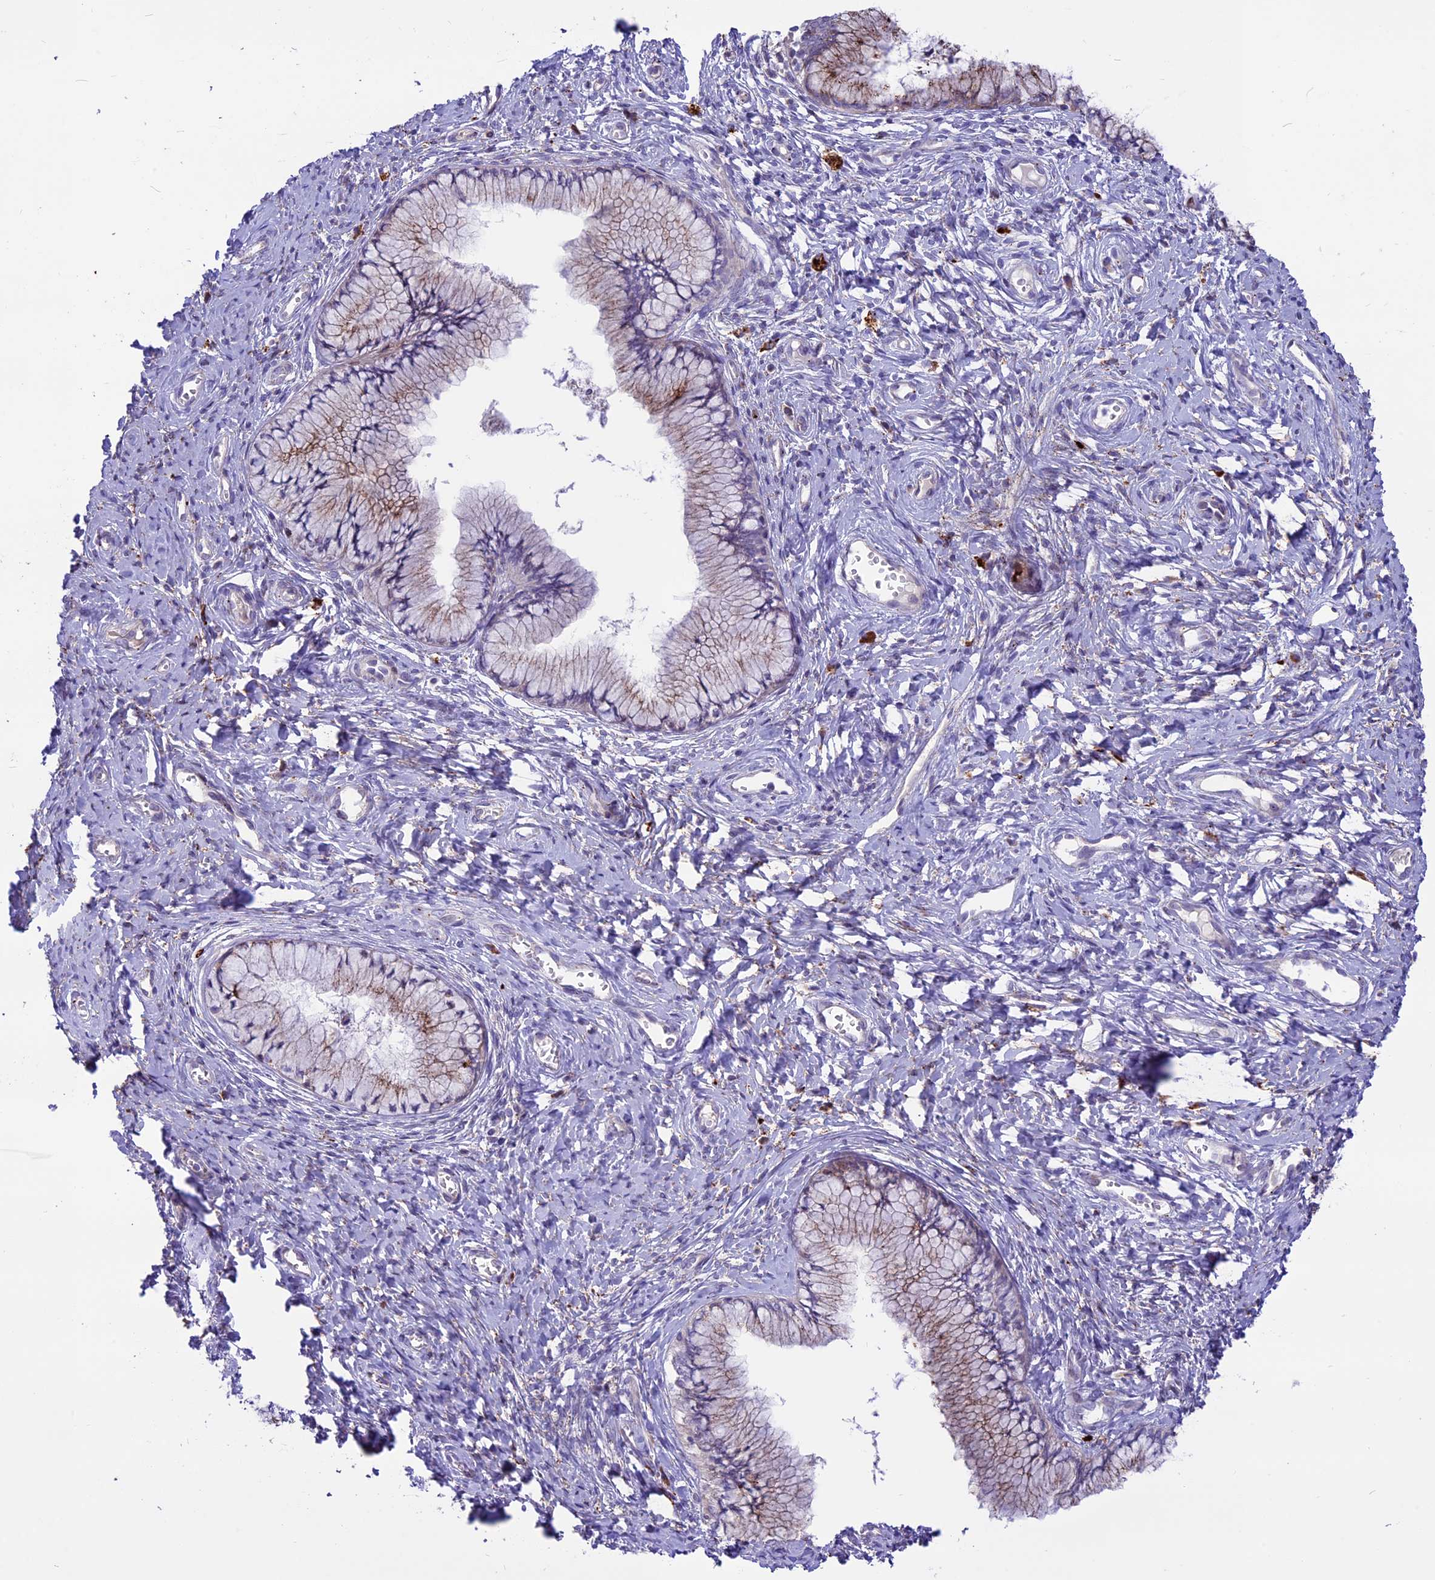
{"staining": {"intensity": "moderate", "quantity": "25%-75%", "location": "cytoplasmic/membranous"}, "tissue": "cervix", "cell_type": "Glandular cells", "image_type": "normal", "snomed": [{"axis": "morphology", "description": "Normal tissue, NOS"}, {"axis": "topography", "description": "Cervix"}], "caption": "The histopathology image exhibits a brown stain indicating the presence of a protein in the cytoplasmic/membranous of glandular cells in cervix. (DAB (3,3'-diaminobenzidine) IHC, brown staining for protein, blue staining for nuclei).", "gene": "THRSP", "patient": {"sex": "female", "age": 42}}